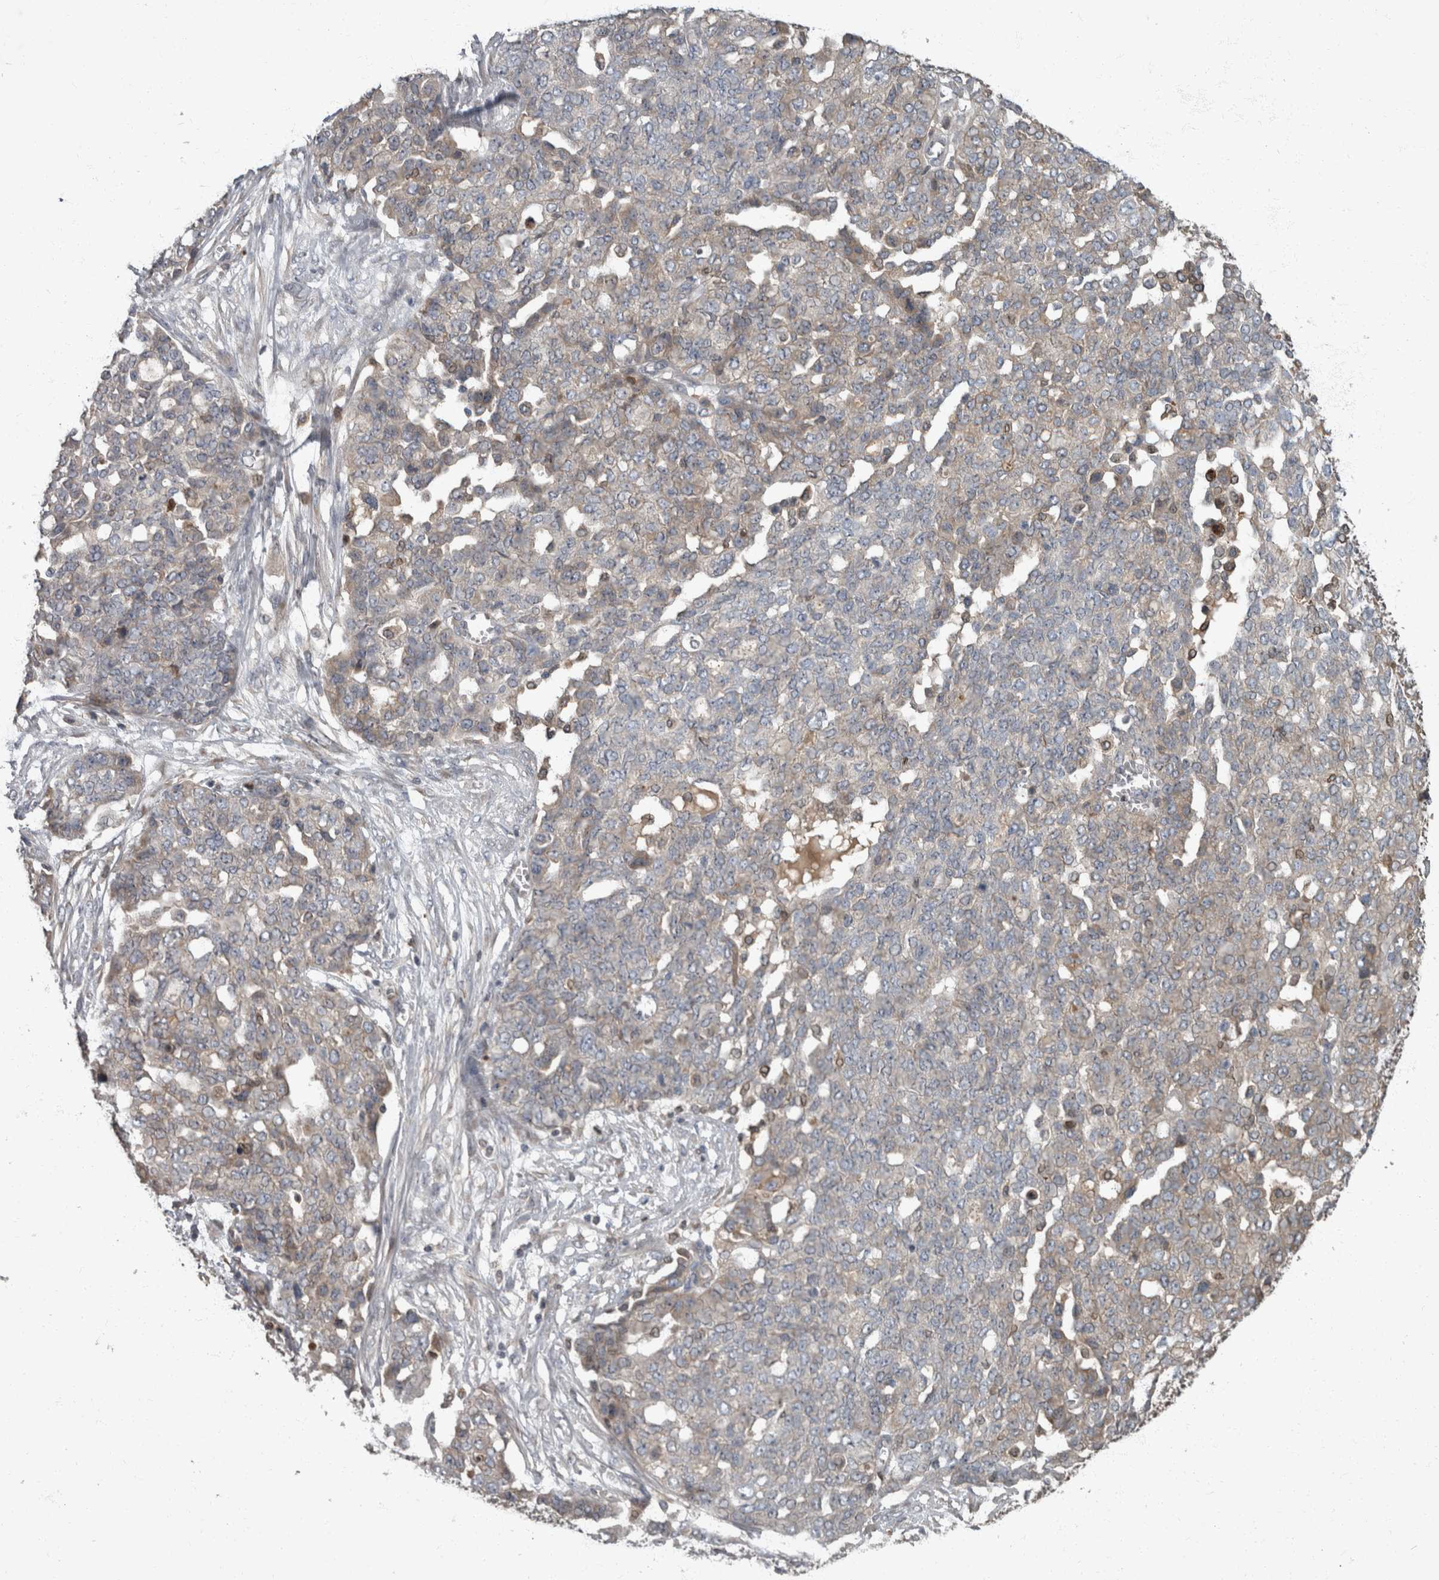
{"staining": {"intensity": "negative", "quantity": "none", "location": "none"}, "tissue": "ovarian cancer", "cell_type": "Tumor cells", "image_type": "cancer", "snomed": [{"axis": "morphology", "description": "Cystadenocarcinoma, serous, NOS"}, {"axis": "topography", "description": "Soft tissue"}, {"axis": "topography", "description": "Ovary"}], "caption": "Protein analysis of ovarian cancer (serous cystadenocarcinoma) shows no significant expression in tumor cells.", "gene": "PPP1R3C", "patient": {"sex": "female", "age": 57}}